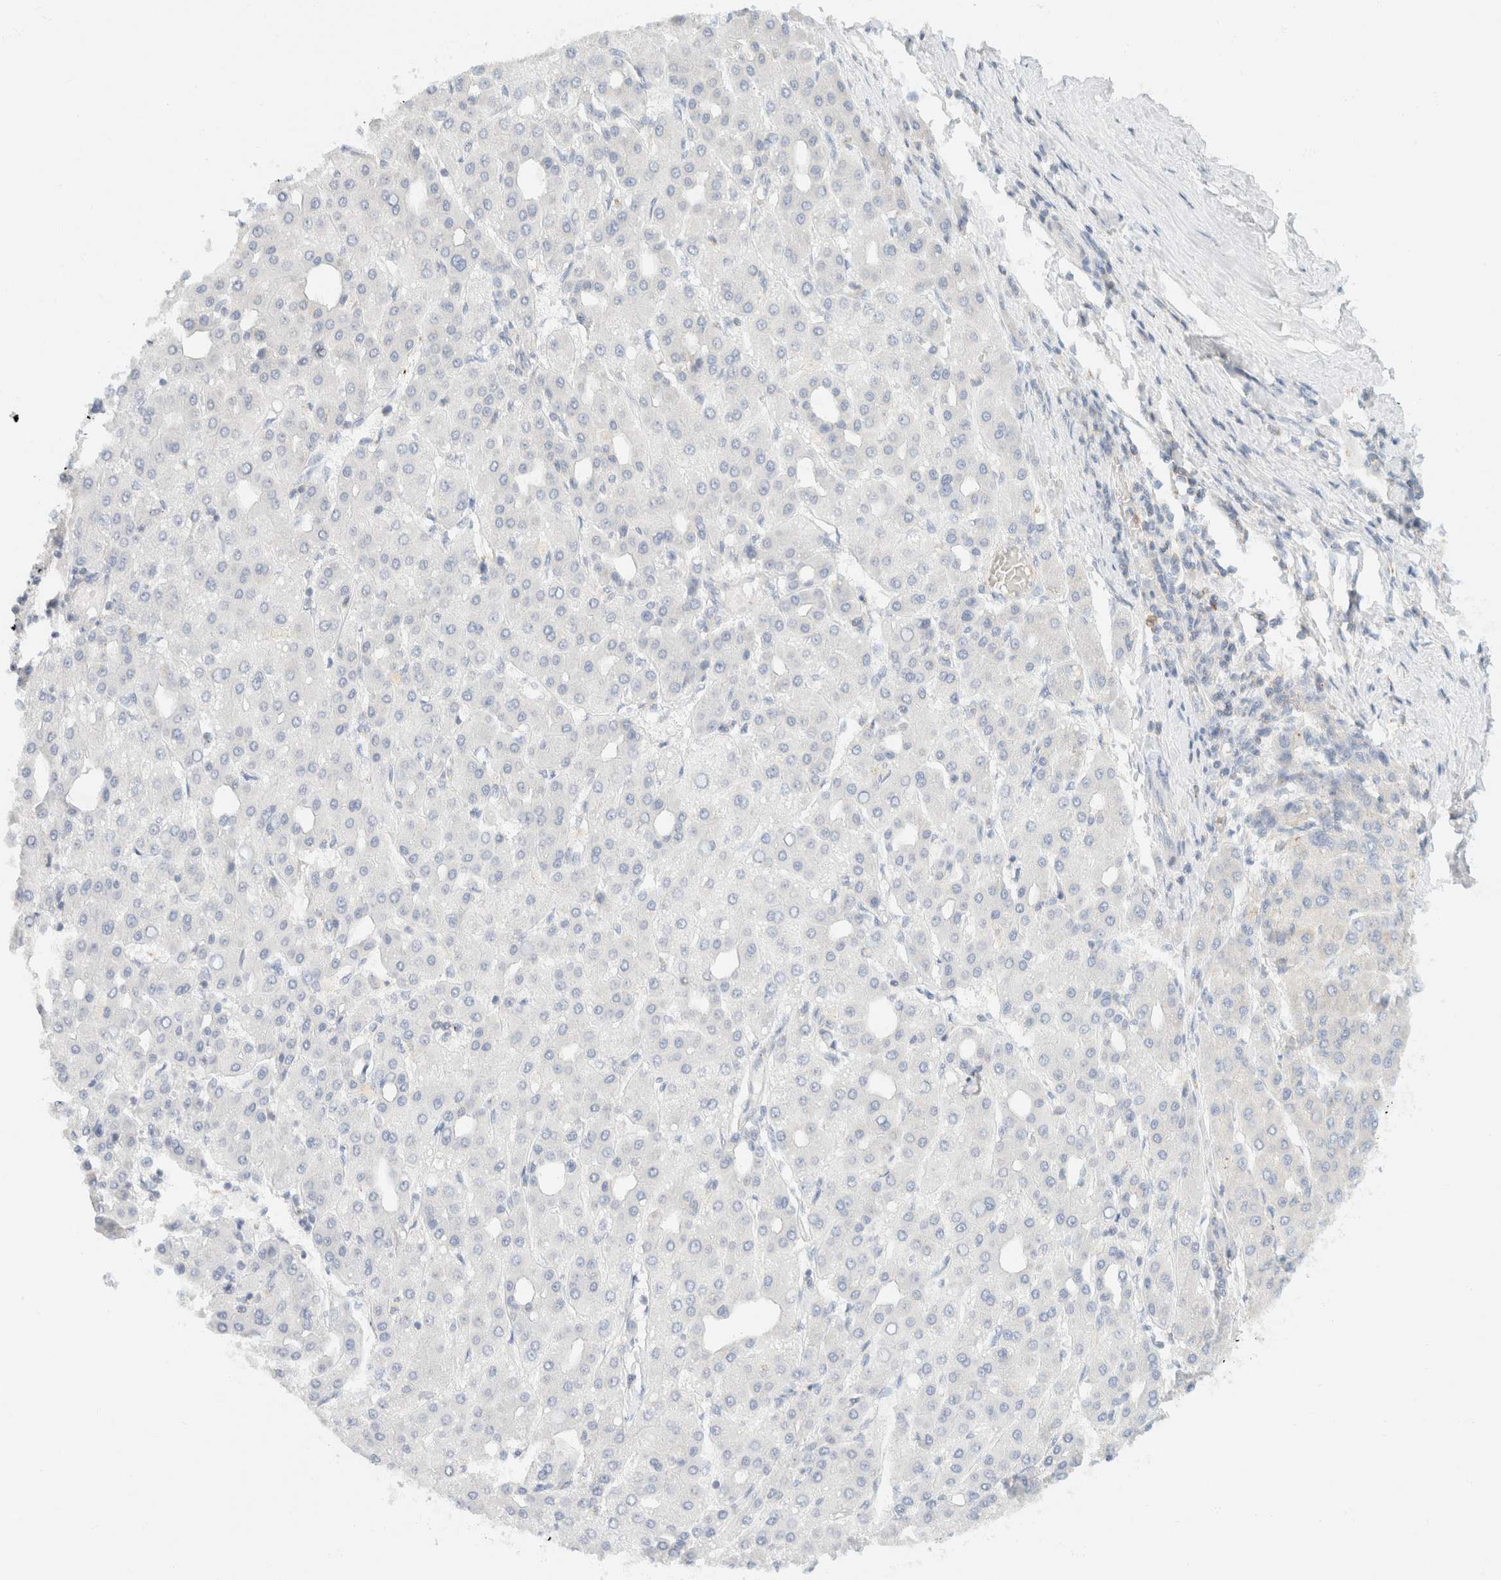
{"staining": {"intensity": "negative", "quantity": "none", "location": "none"}, "tissue": "liver cancer", "cell_type": "Tumor cells", "image_type": "cancer", "snomed": [{"axis": "morphology", "description": "Carcinoma, Hepatocellular, NOS"}, {"axis": "topography", "description": "Liver"}], "caption": "The image exhibits no significant positivity in tumor cells of liver hepatocellular carcinoma.", "gene": "SH3GLB2", "patient": {"sex": "male", "age": 65}}